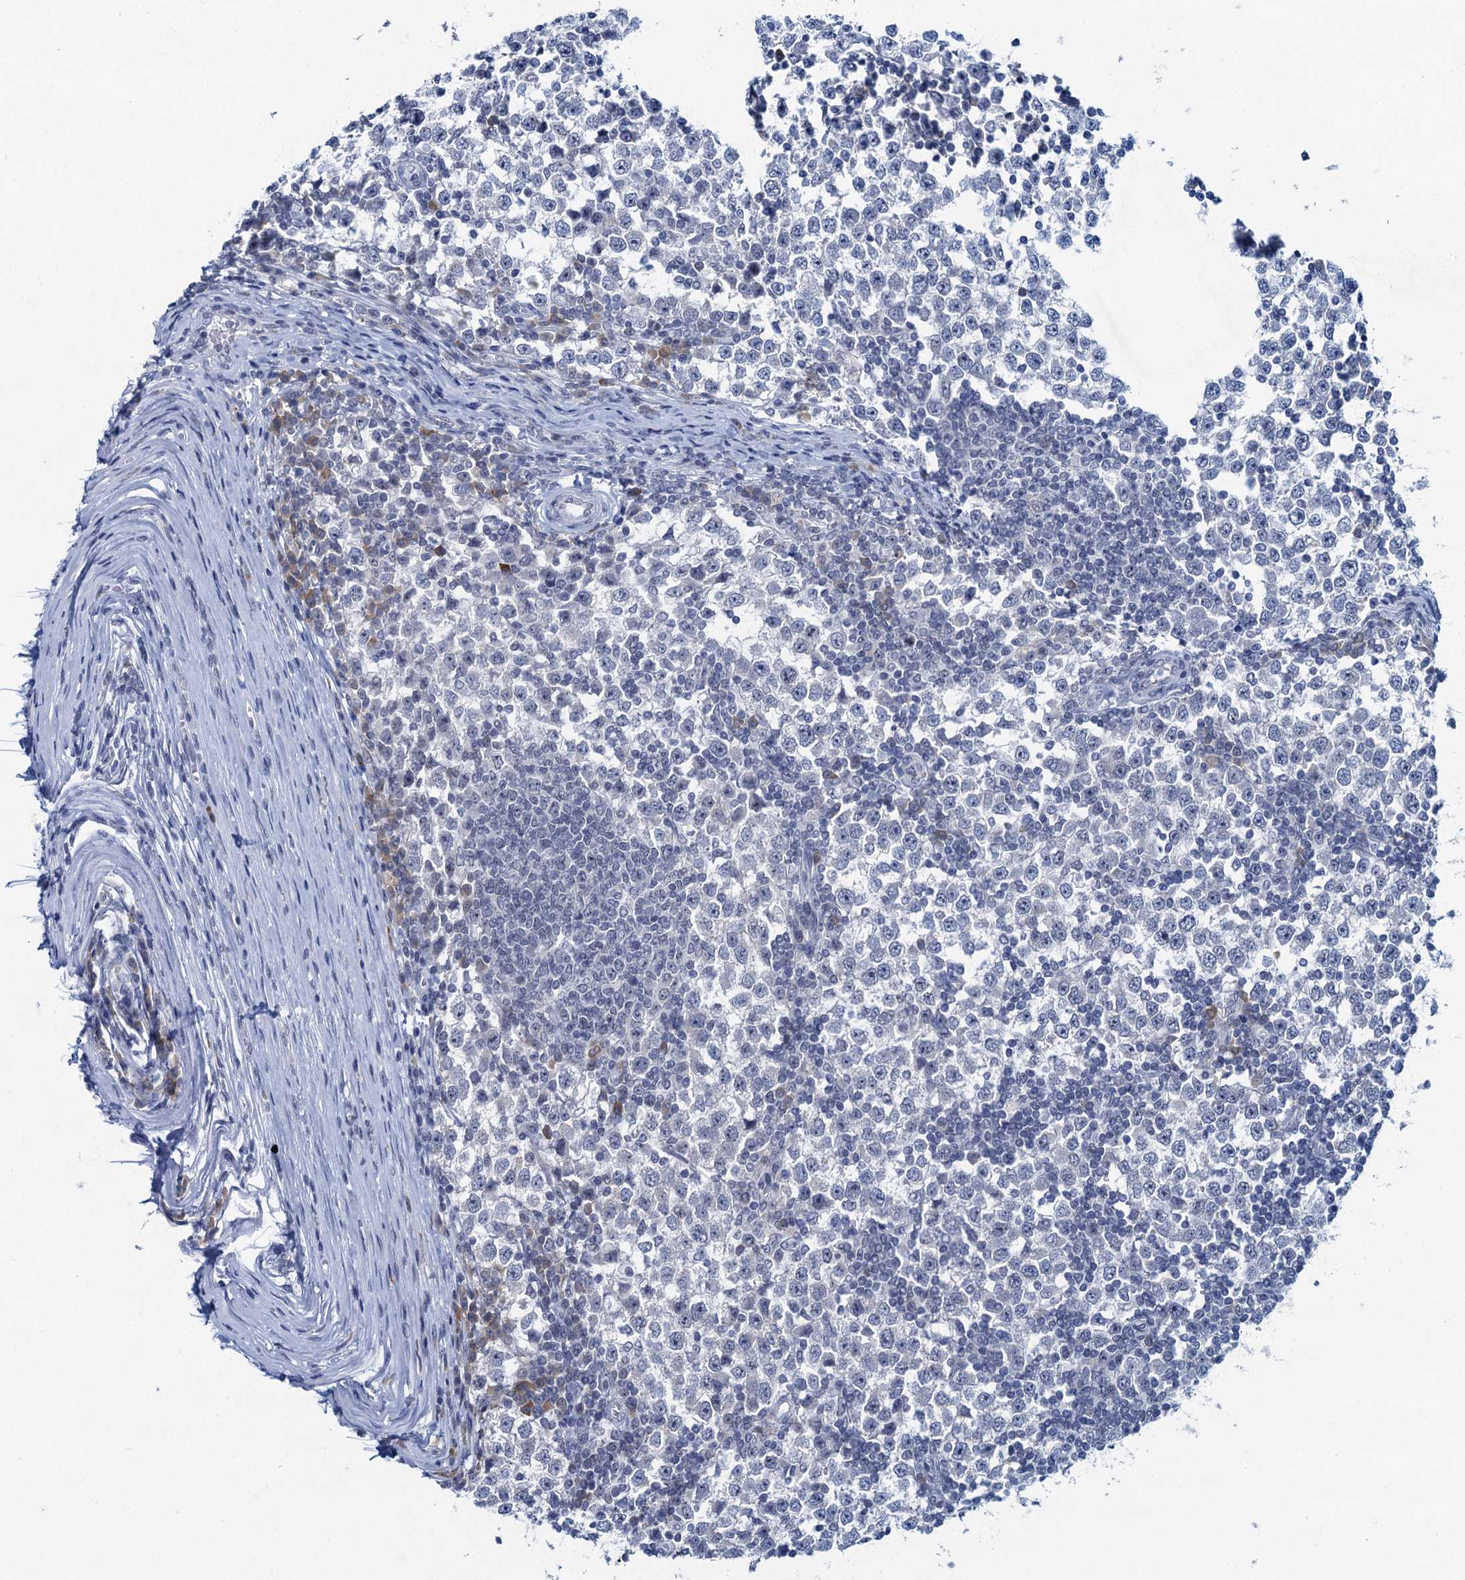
{"staining": {"intensity": "negative", "quantity": "none", "location": "none"}, "tissue": "testis cancer", "cell_type": "Tumor cells", "image_type": "cancer", "snomed": [{"axis": "morphology", "description": "Seminoma, NOS"}, {"axis": "topography", "description": "Testis"}], "caption": "The image displays no significant staining in tumor cells of testis cancer (seminoma).", "gene": "HAPSTR1", "patient": {"sex": "male", "age": 65}}